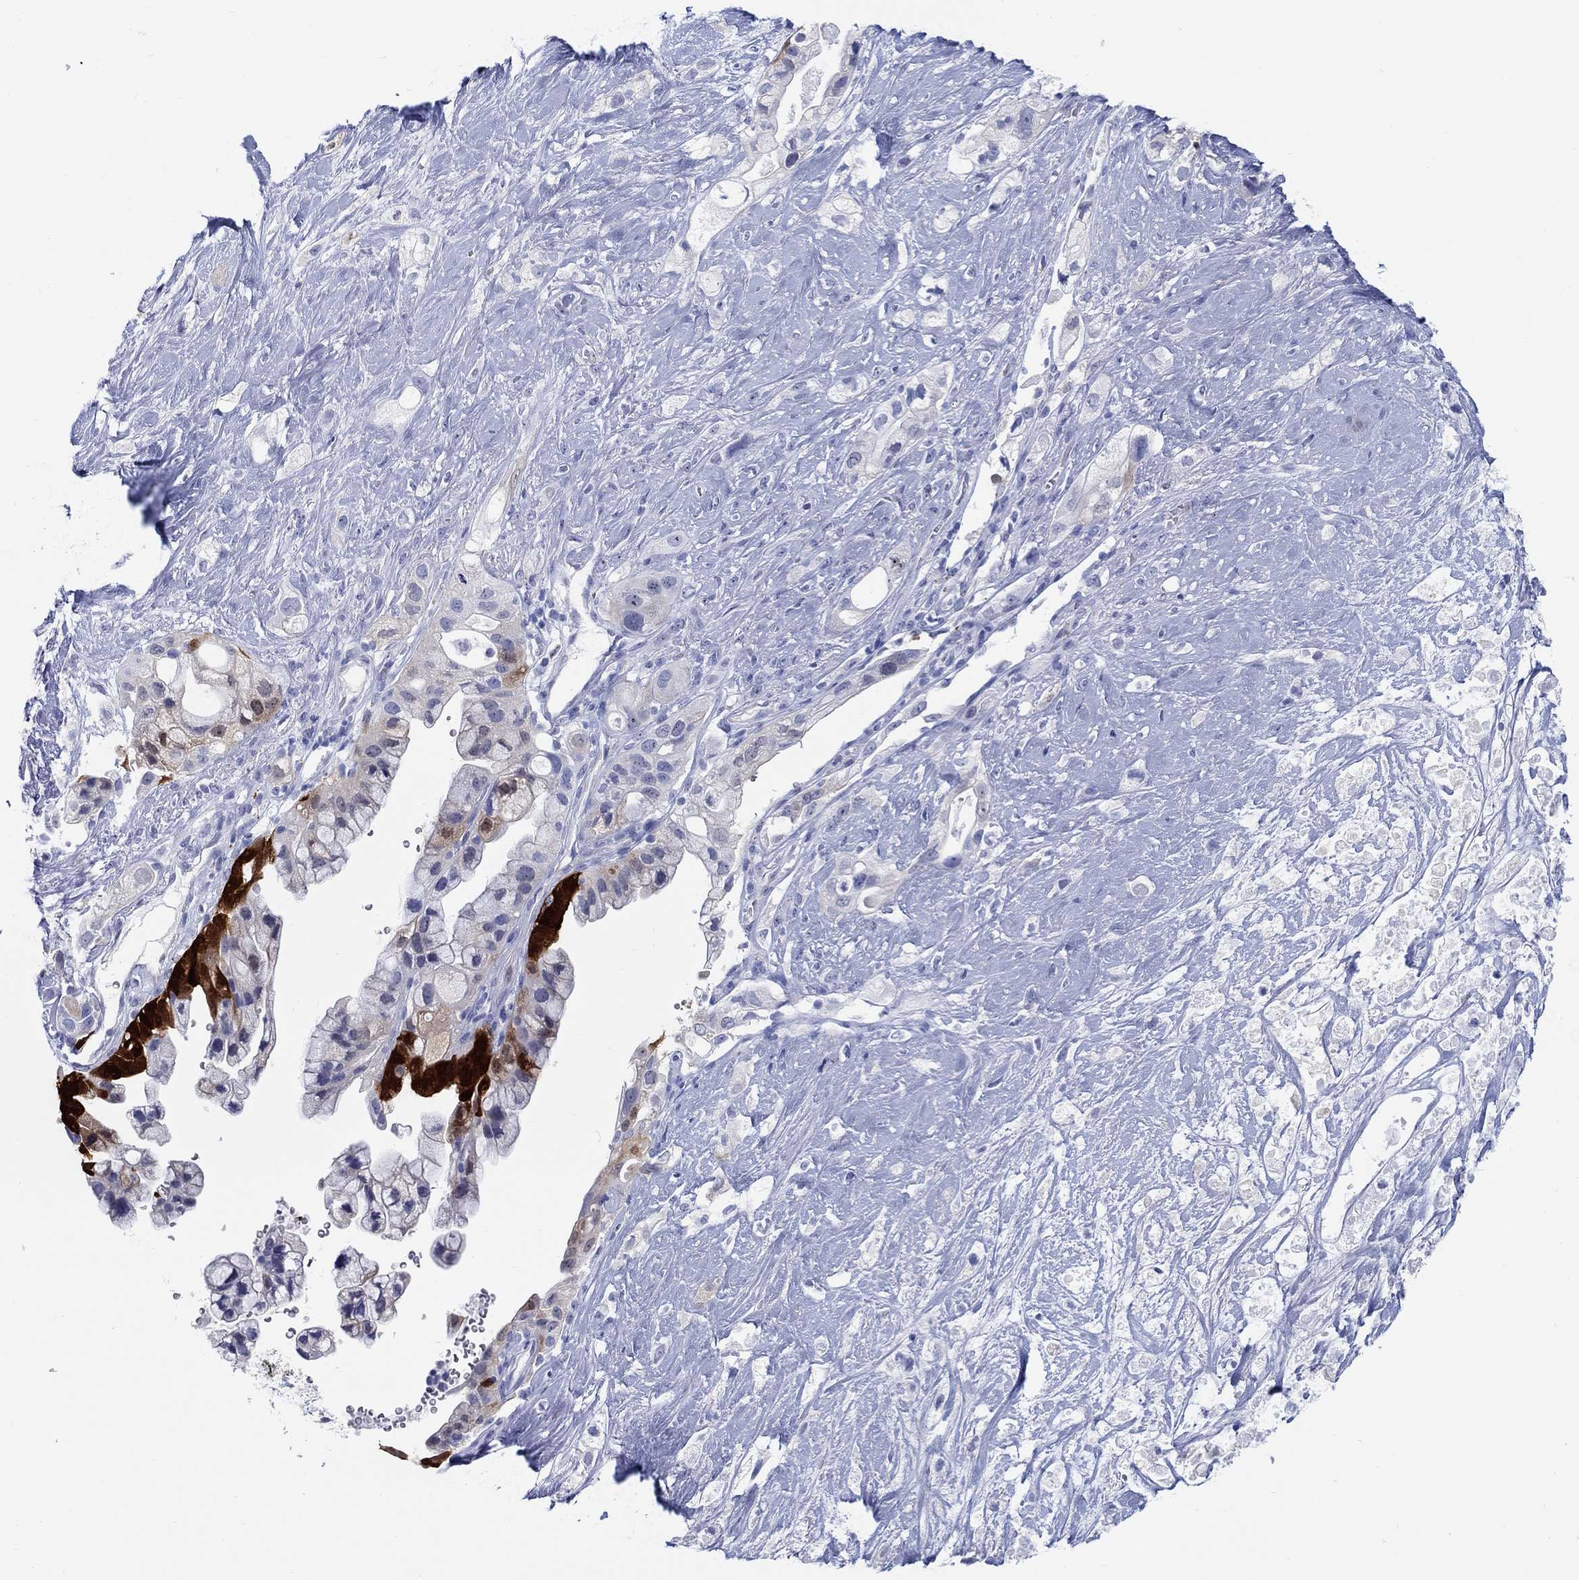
{"staining": {"intensity": "strong", "quantity": "<25%", "location": "cytoplasmic/membranous"}, "tissue": "pancreatic cancer", "cell_type": "Tumor cells", "image_type": "cancer", "snomed": [{"axis": "morphology", "description": "Adenocarcinoma, NOS"}, {"axis": "topography", "description": "Pancreas"}], "caption": "High-power microscopy captured an immunohistochemistry (IHC) image of pancreatic cancer (adenocarcinoma), revealing strong cytoplasmic/membranous staining in about <25% of tumor cells.", "gene": "AKR1C2", "patient": {"sex": "male", "age": 44}}